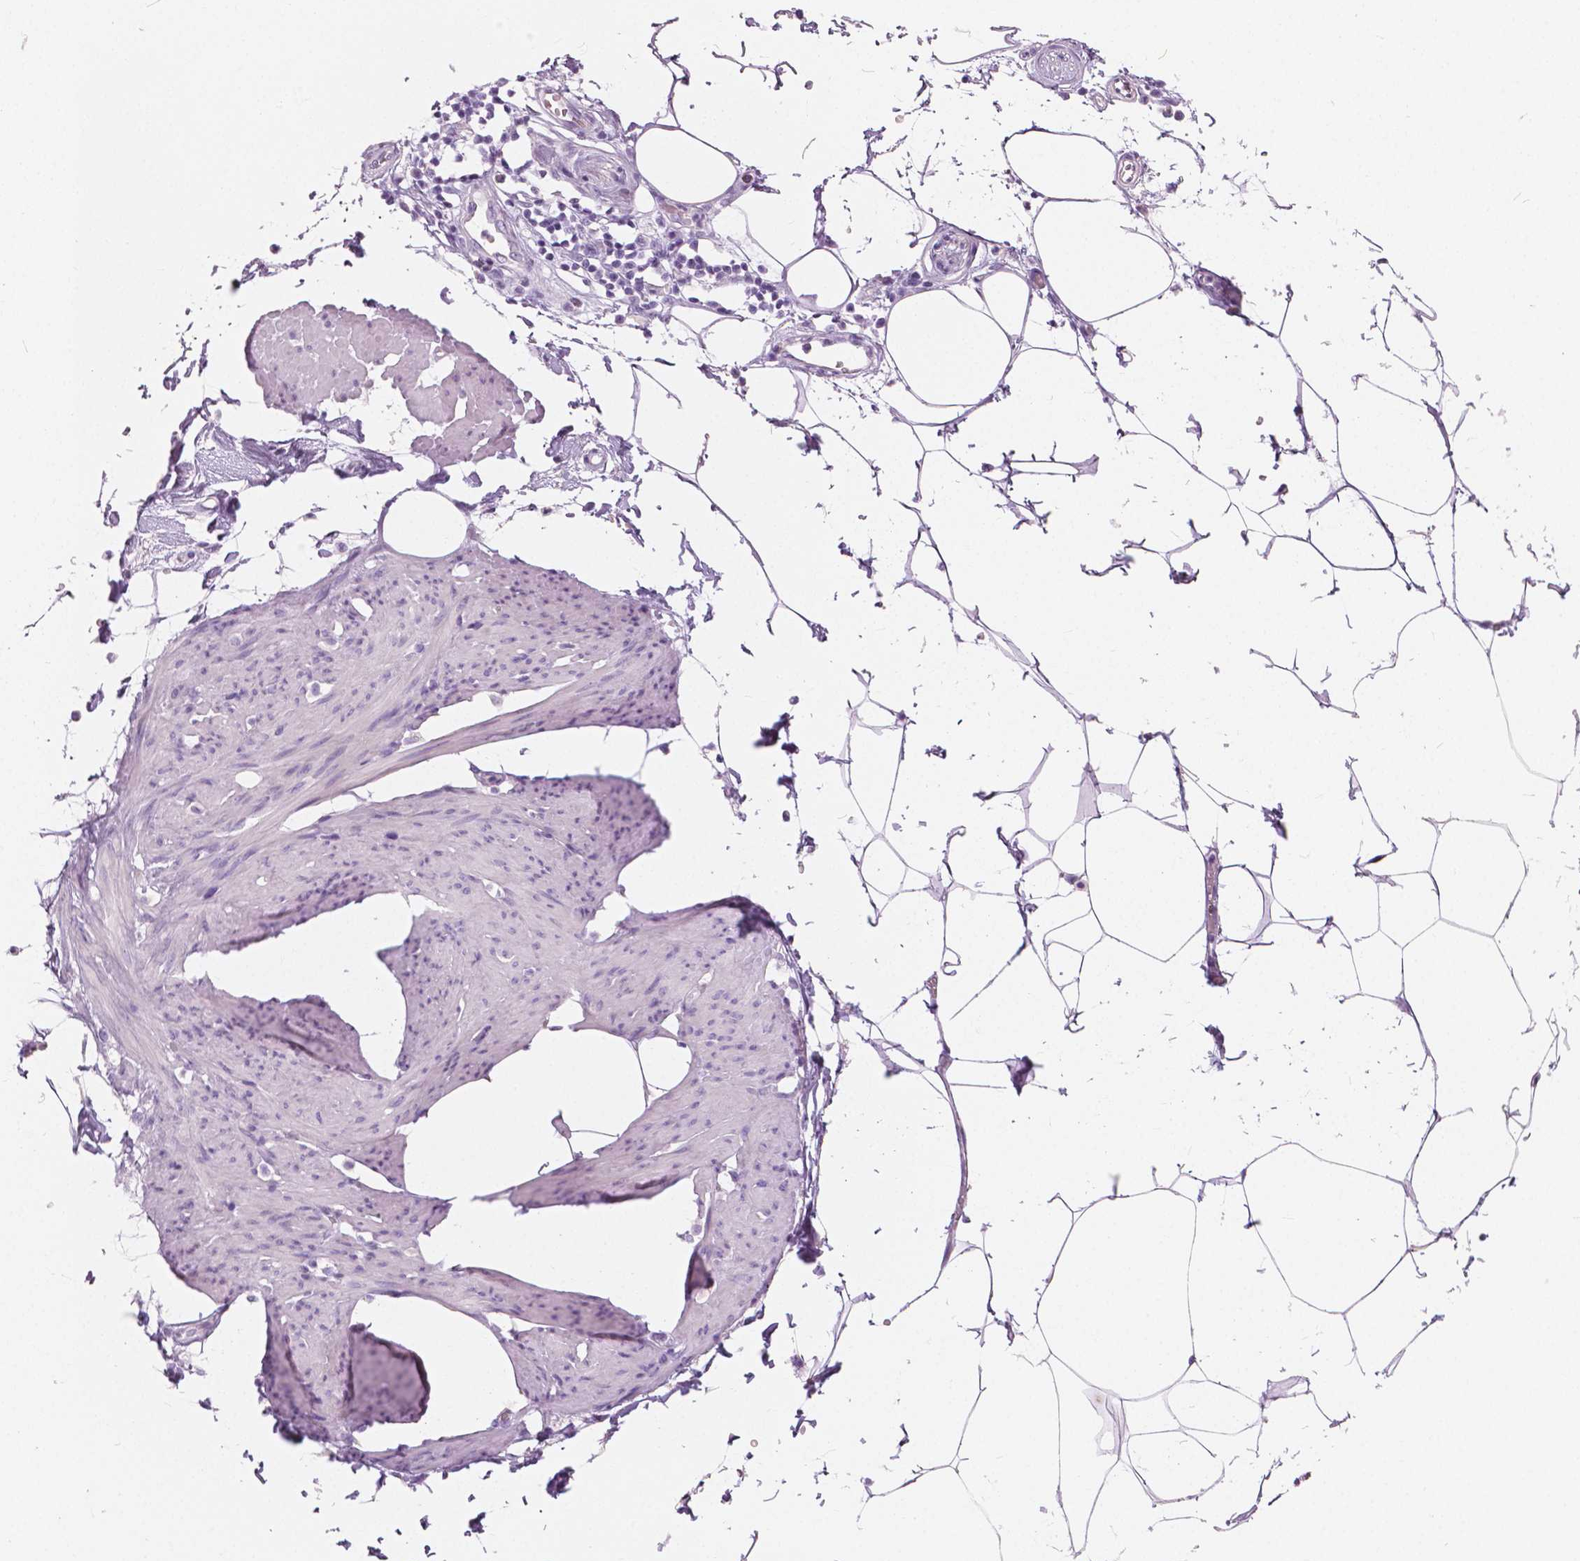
{"staining": {"intensity": "negative", "quantity": "none", "location": "none"}, "tissue": "smooth muscle", "cell_type": "Smooth muscle cells", "image_type": "normal", "snomed": [{"axis": "morphology", "description": "Normal tissue, NOS"}, {"axis": "topography", "description": "Adipose tissue"}, {"axis": "topography", "description": "Smooth muscle"}, {"axis": "topography", "description": "Peripheral nerve tissue"}], "caption": "IHC image of unremarkable smooth muscle stained for a protein (brown), which exhibits no staining in smooth muscle cells.", "gene": "A4GNT", "patient": {"sex": "male", "age": 83}}